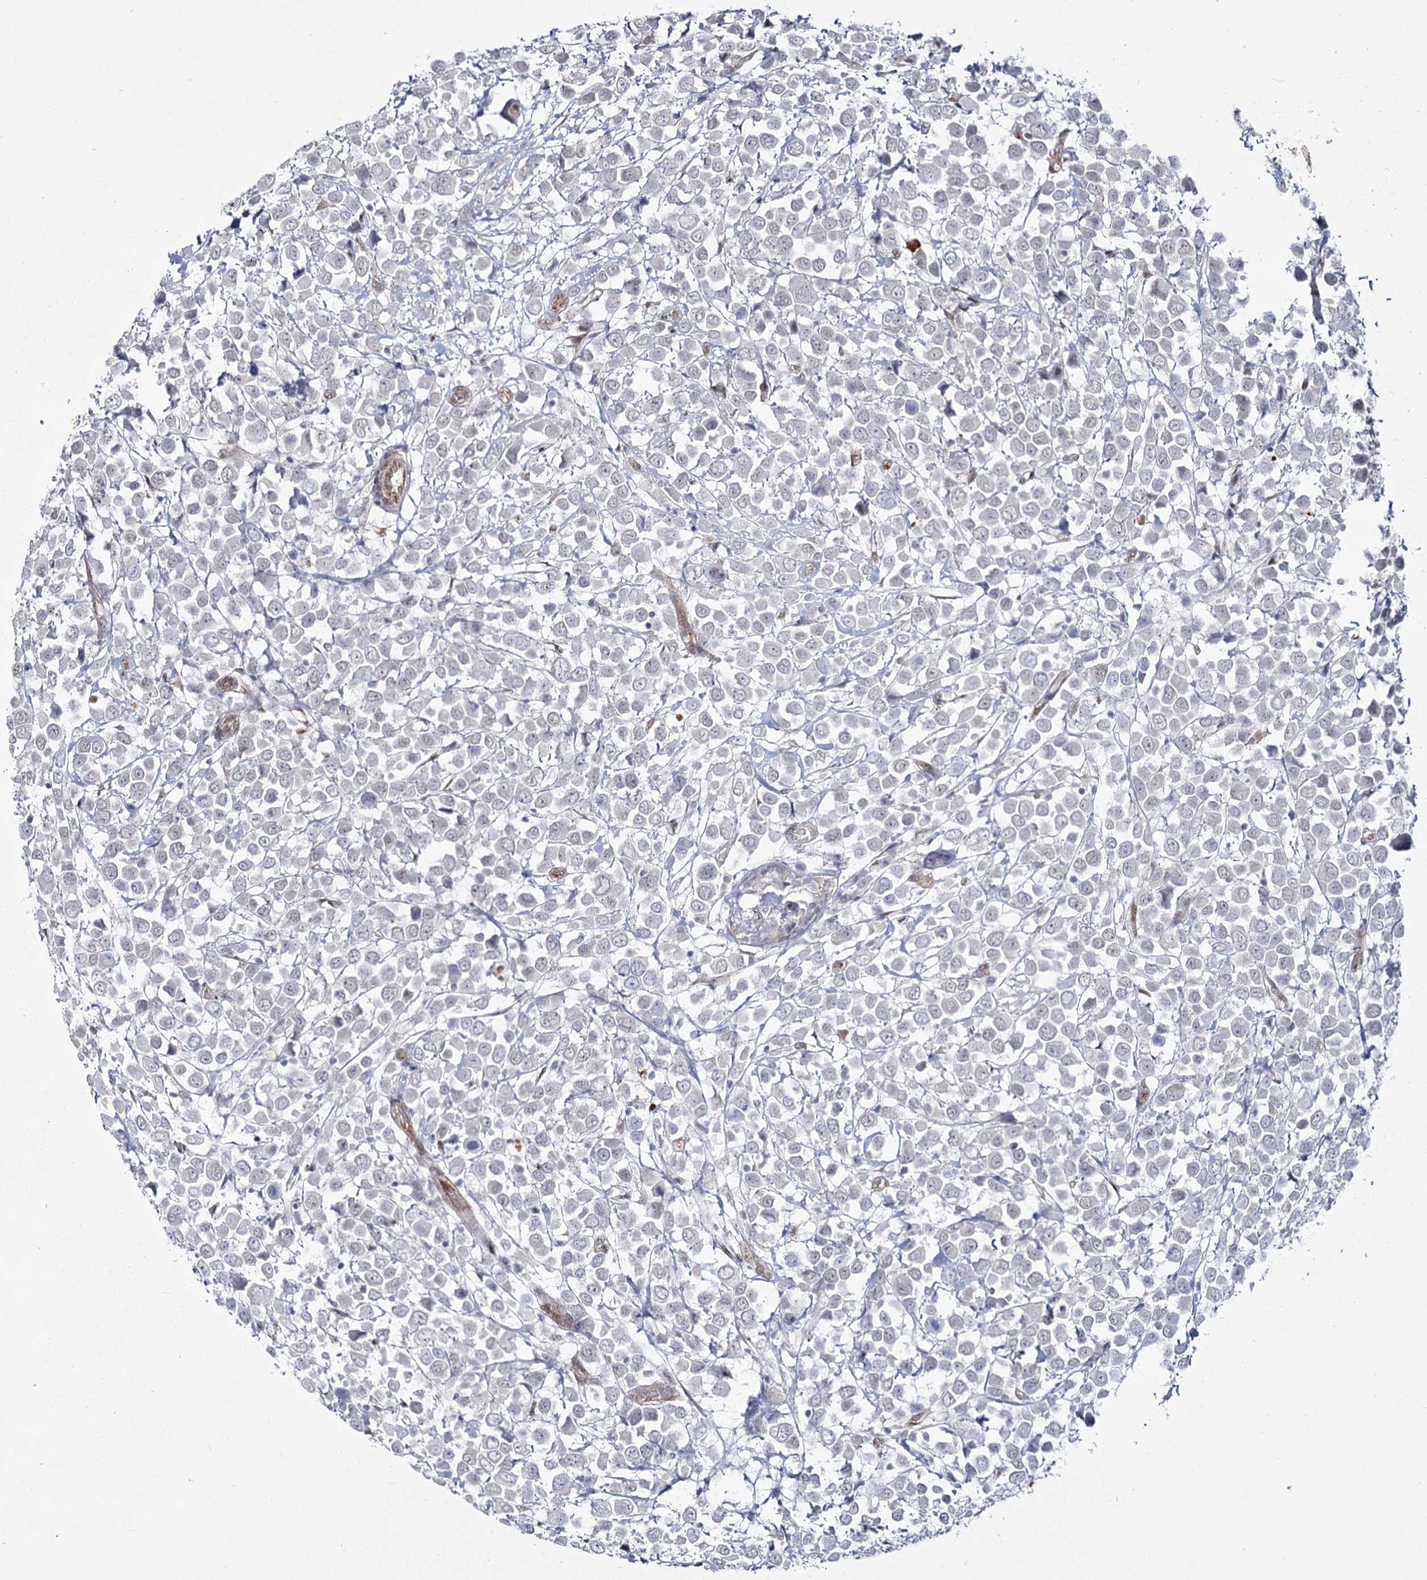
{"staining": {"intensity": "negative", "quantity": "none", "location": "none"}, "tissue": "breast cancer", "cell_type": "Tumor cells", "image_type": "cancer", "snomed": [{"axis": "morphology", "description": "Duct carcinoma"}, {"axis": "topography", "description": "Breast"}], "caption": "Tumor cells are negative for protein expression in human breast cancer (invasive ductal carcinoma). (DAB (3,3'-diaminobenzidine) immunohistochemistry (IHC) with hematoxylin counter stain).", "gene": "YBX3", "patient": {"sex": "female", "age": 61}}